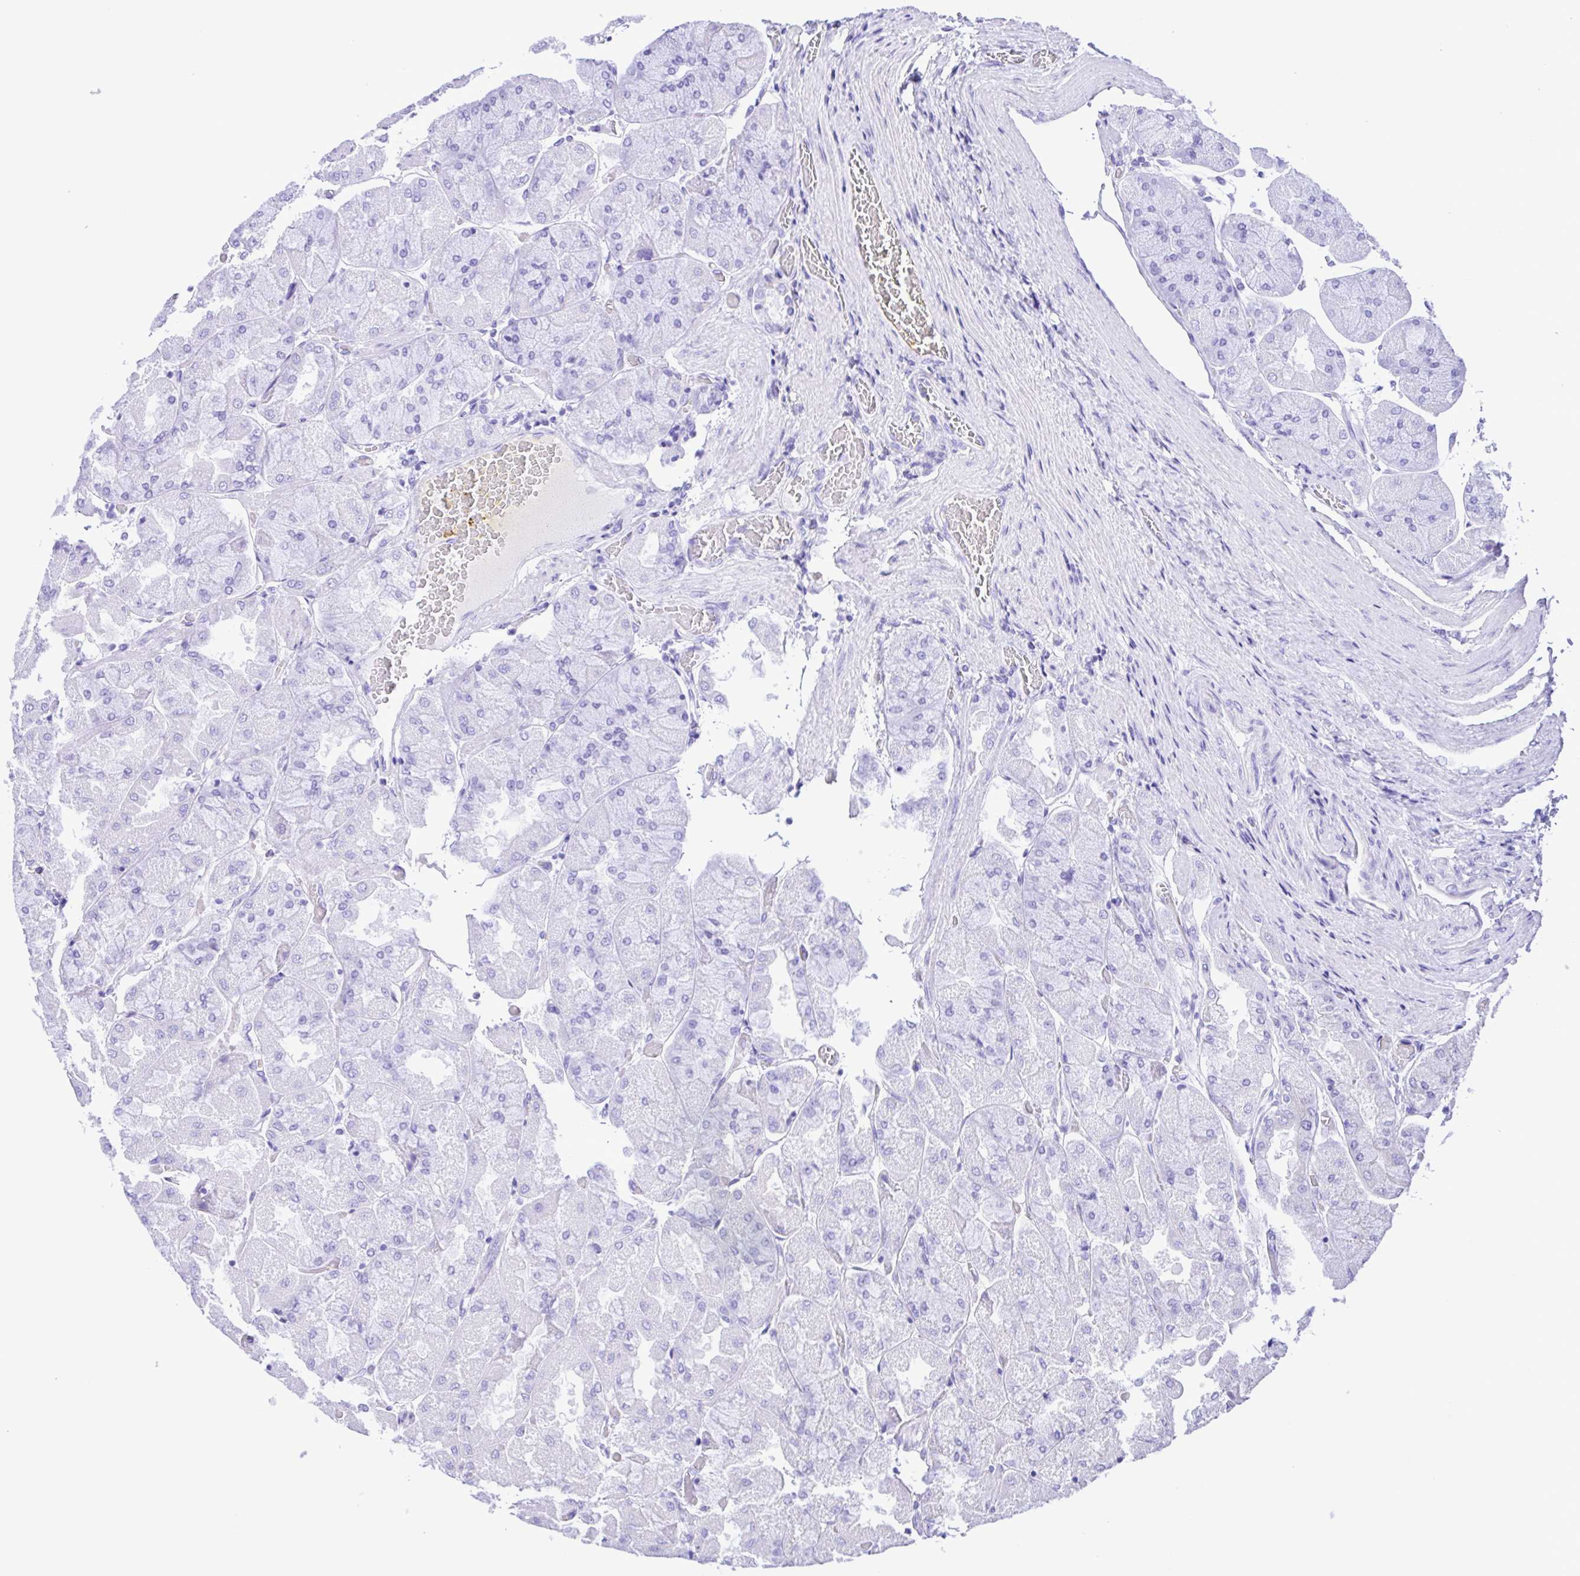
{"staining": {"intensity": "weak", "quantity": "25%-75%", "location": "cytoplasmic/membranous"}, "tissue": "stomach", "cell_type": "Glandular cells", "image_type": "normal", "snomed": [{"axis": "morphology", "description": "Normal tissue, NOS"}, {"axis": "topography", "description": "Stomach"}], "caption": "A high-resolution photomicrograph shows immunohistochemistry (IHC) staining of benign stomach, which shows weak cytoplasmic/membranous expression in about 25%-75% of glandular cells. (IHC, brightfield microscopy, high magnification).", "gene": "CYP11A1", "patient": {"sex": "female", "age": 61}}